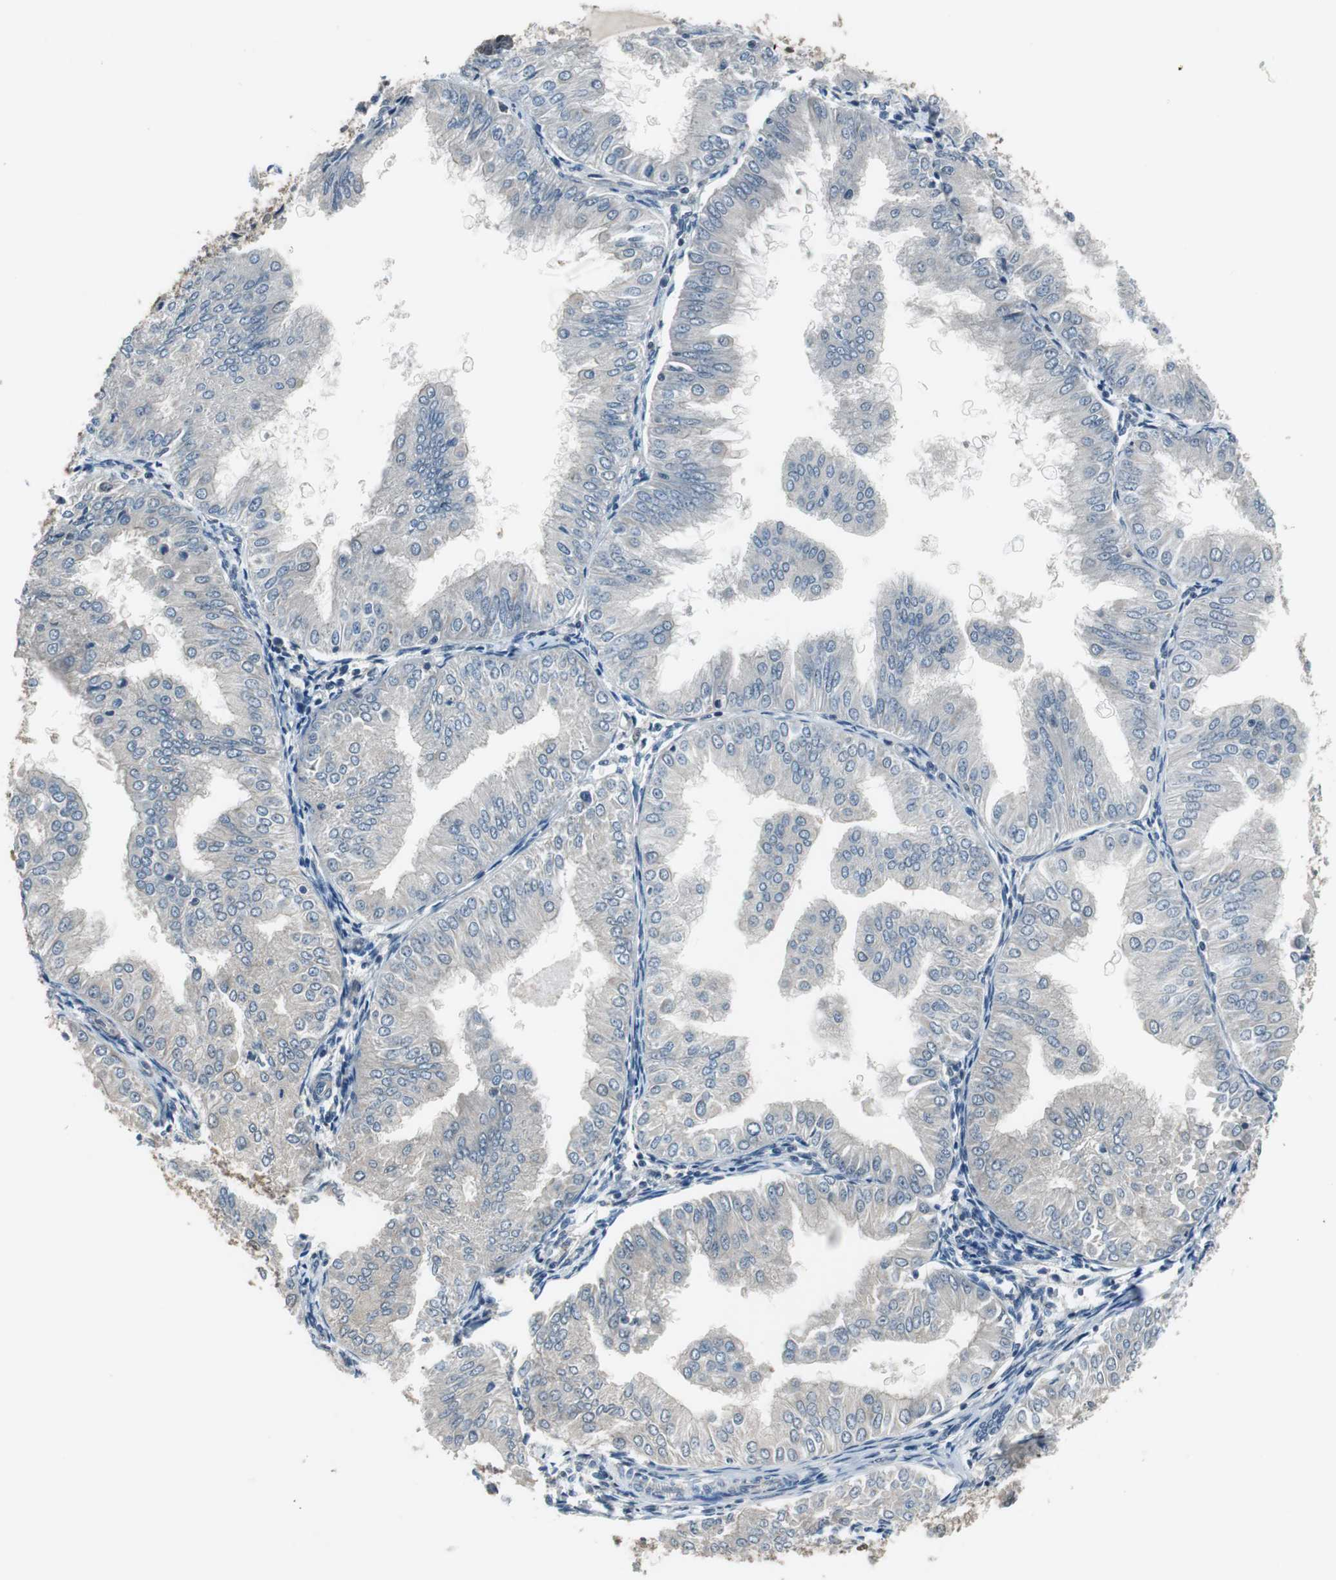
{"staining": {"intensity": "negative", "quantity": "none", "location": "none"}, "tissue": "endometrial cancer", "cell_type": "Tumor cells", "image_type": "cancer", "snomed": [{"axis": "morphology", "description": "Adenocarcinoma, NOS"}, {"axis": "topography", "description": "Endometrium"}], "caption": "Protein analysis of adenocarcinoma (endometrial) reveals no significant staining in tumor cells. (Brightfield microscopy of DAB IHC at high magnification).", "gene": "MAFB", "patient": {"sex": "female", "age": 53}}